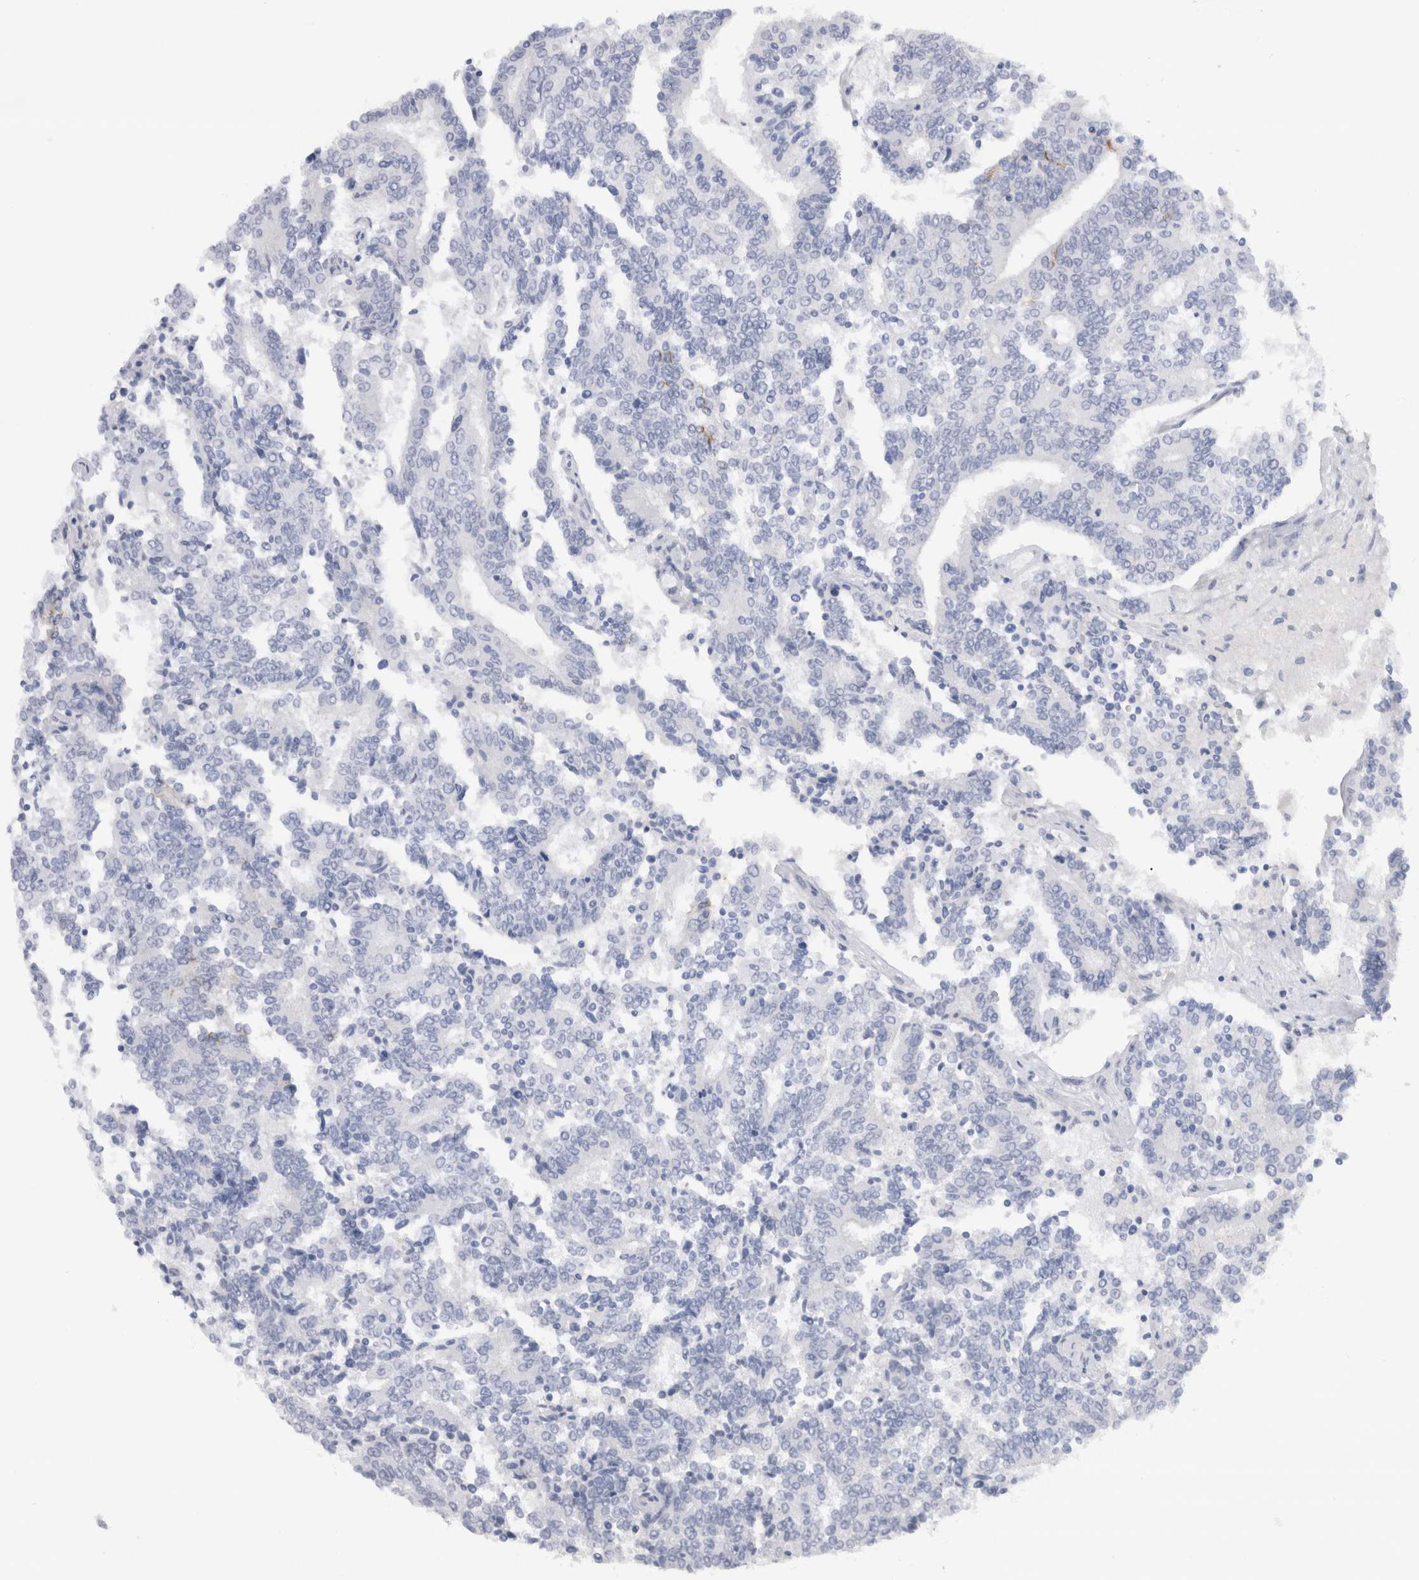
{"staining": {"intensity": "moderate", "quantity": "<25%", "location": "cytoplasmic/membranous"}, "tissue": "prostate cancer", "cell_type": "Tumor cells", "image_type": "cancer", "snomed": [{"axis": "morphology", "description": "Normal tissue, NOS"}, {"axis": "morphology", "description": "Adenocarcinoma, High grade"}, {"axis": "topography", "description": "Prostate"}, {"axis": "topography", "description": "Seminal veicle"}], "caption": "Immunohistochemistry (IHC) histopathology image of prostate cancer (high-grade adenocarcinoma) stained for a protein (brown), which shows low levels of moderate cytoplasmic/membranous staining in approximately <25% of tumor cells.", "gene": "CDH17", "patient": {"sex": "male", "age": 55}}